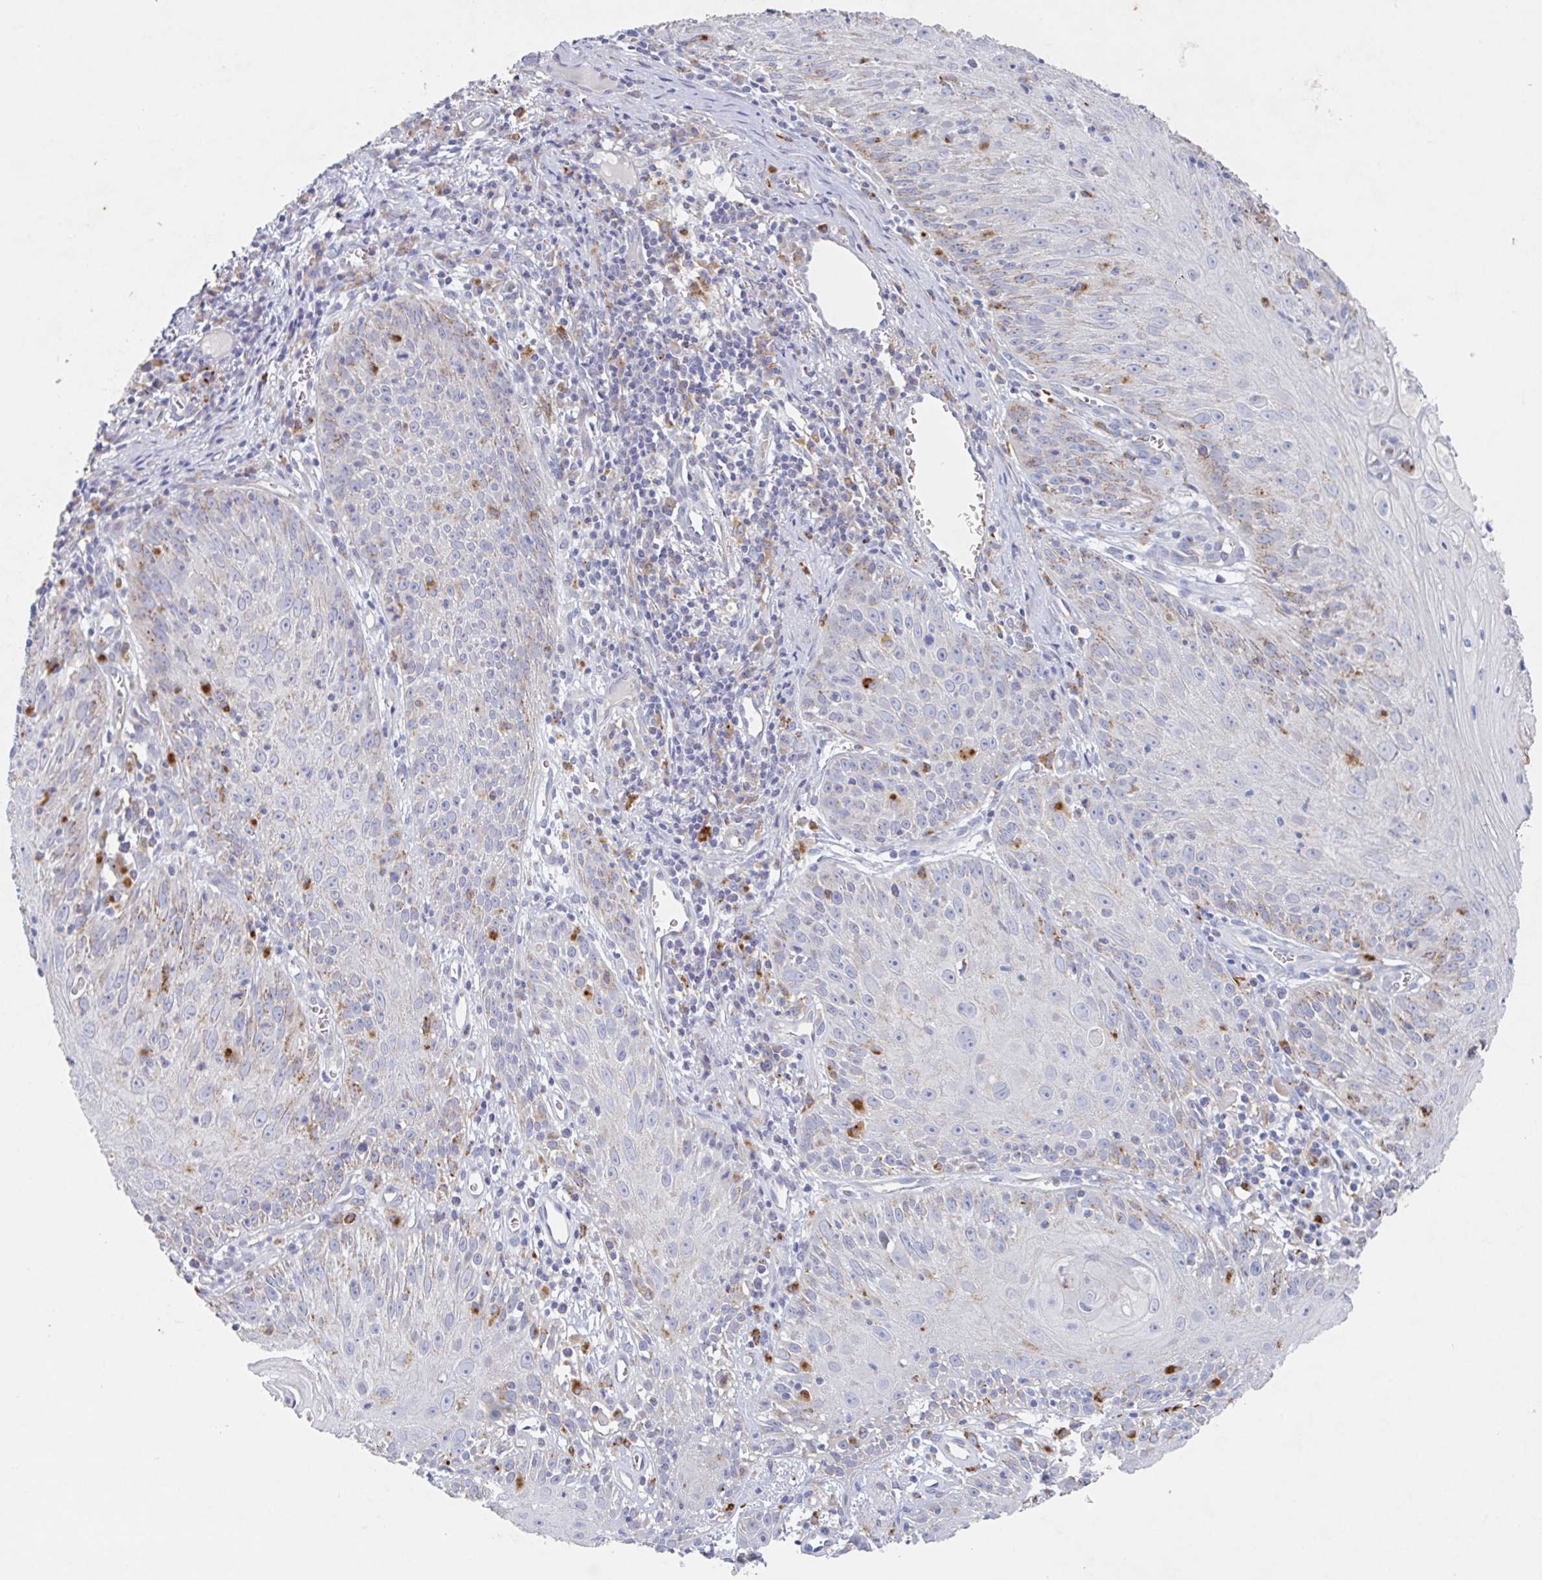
{"staining": {"intensity": "moderate", "quantity": "<25%", "location": "cytoplasmic/membranous"}, "tissue": "skin cancer", "cell_type": "Tumor cells", "image_type": "cancer", "snomed": [{"axis": "morphology", "description": "Squamous cell carcinoma, NOS"}, {"axis": "topography", "description": "Skin"}, {"axis": "topography", "description": "Vulva"}], "caption": "A brown stain shows moderate cytoplasmic/membranous positivity of a protein in skin squamous cell carcinoma tumor cells.", "gene": "MANBA", "patient": {"sex": "female", "age": 76}}